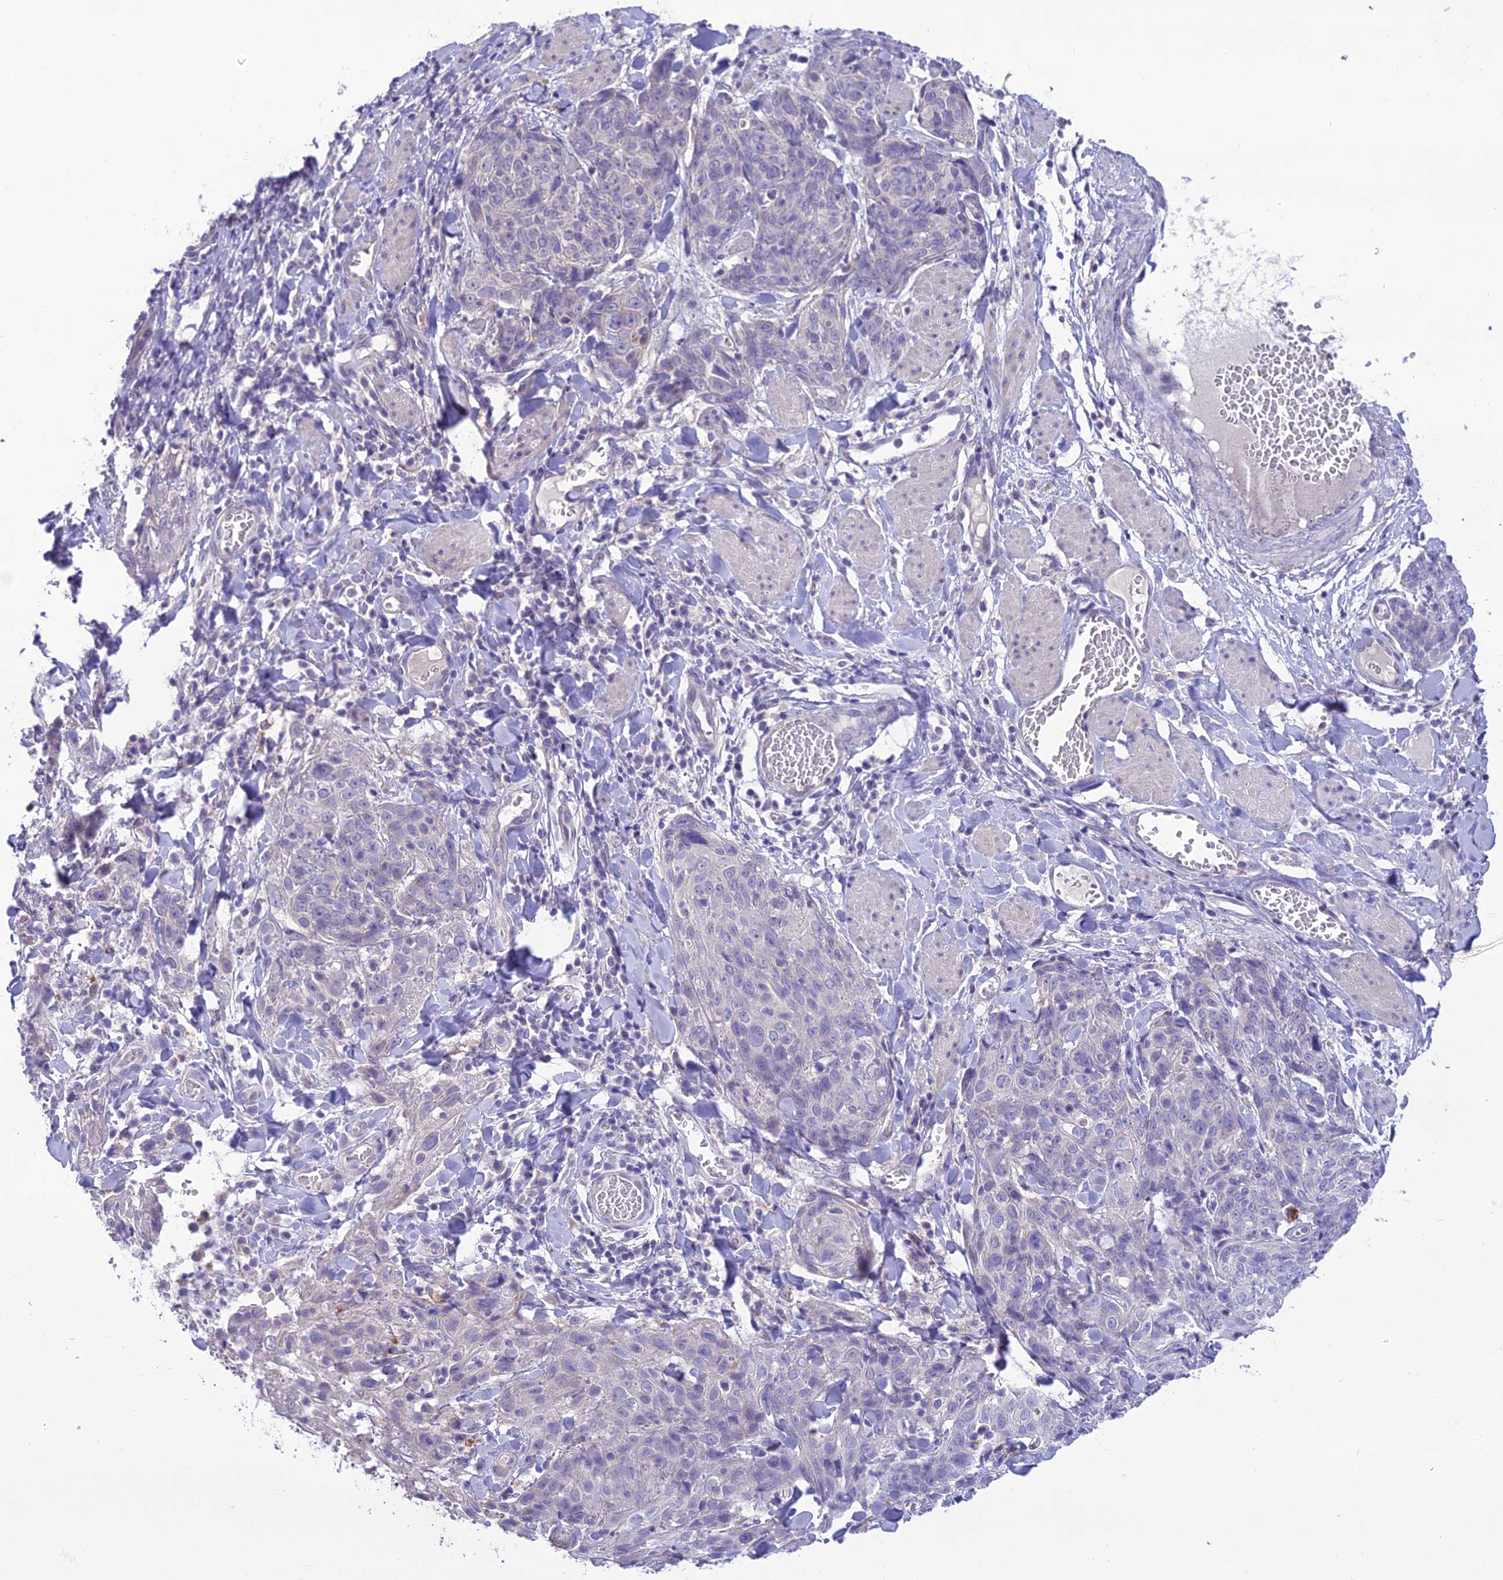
{"staining": {"intensity": "negative", "quantity": "none", "location": "none"}, "tissue": "skin cancer", "cell_type": "Tumor cells", "image_type": "cancer", "snomed": [{"axis": "morphology", "description": "Squamous cell carcinoma, NOS"}, {"axis": "topography", "description": "Skin"}, {"axis": "topography", "description": "Vulva"}], "caption": "A high-resolution photomicrograph shows immunohistochemistry staining of skin squamous cell carcinoma, which shows no significant positivity in tumor cells. Brightfield microscopy of IHC stained with DAB (brown) and hematoxylin (blue), captured at high magnification.", "gene": "SCRT1", "patient": {"sex": "female", "age": 85}}